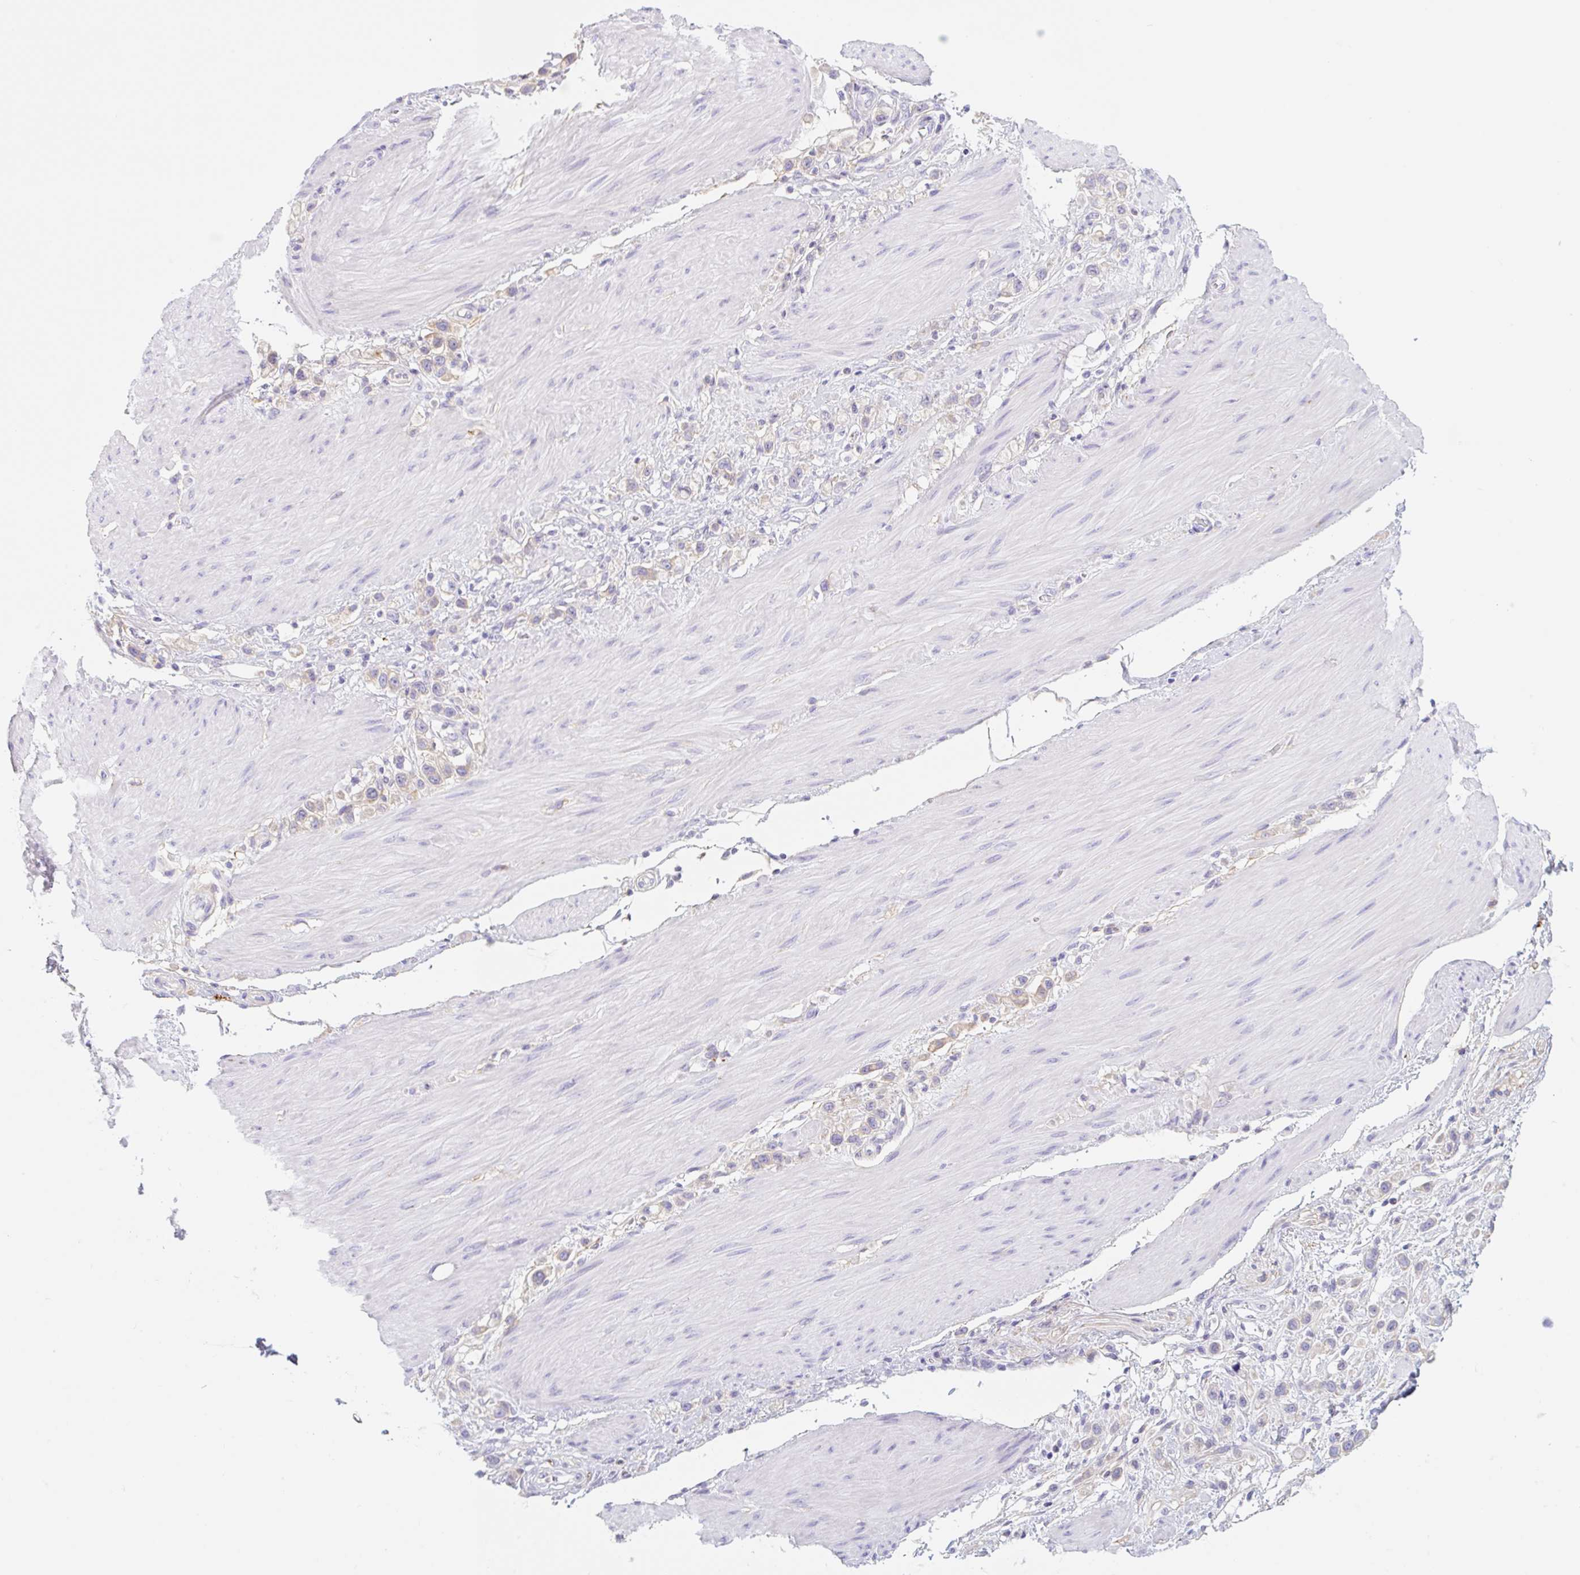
{"staining": {"intensity": "weak", "quantity": "<25%", "location": "cytoplasmic/membranous"}, "tissue": "stomach cancer", "cell_type": "Tumor cells", "image_type": "cancer", "snomed": [{"axis": "morphology", "description": "Adenocarcinoma, NOS"}, {"axis": "topography", "description": "Stomach"}], "caption": "Protein analysis of stomach adenocarcinoma exhibits no significant expression in tumor cells. (DAB immunohistochemistry (IHC), high magnification).", "gene": "LYVE1", "patient": {"sex": "female", "age": 65}}